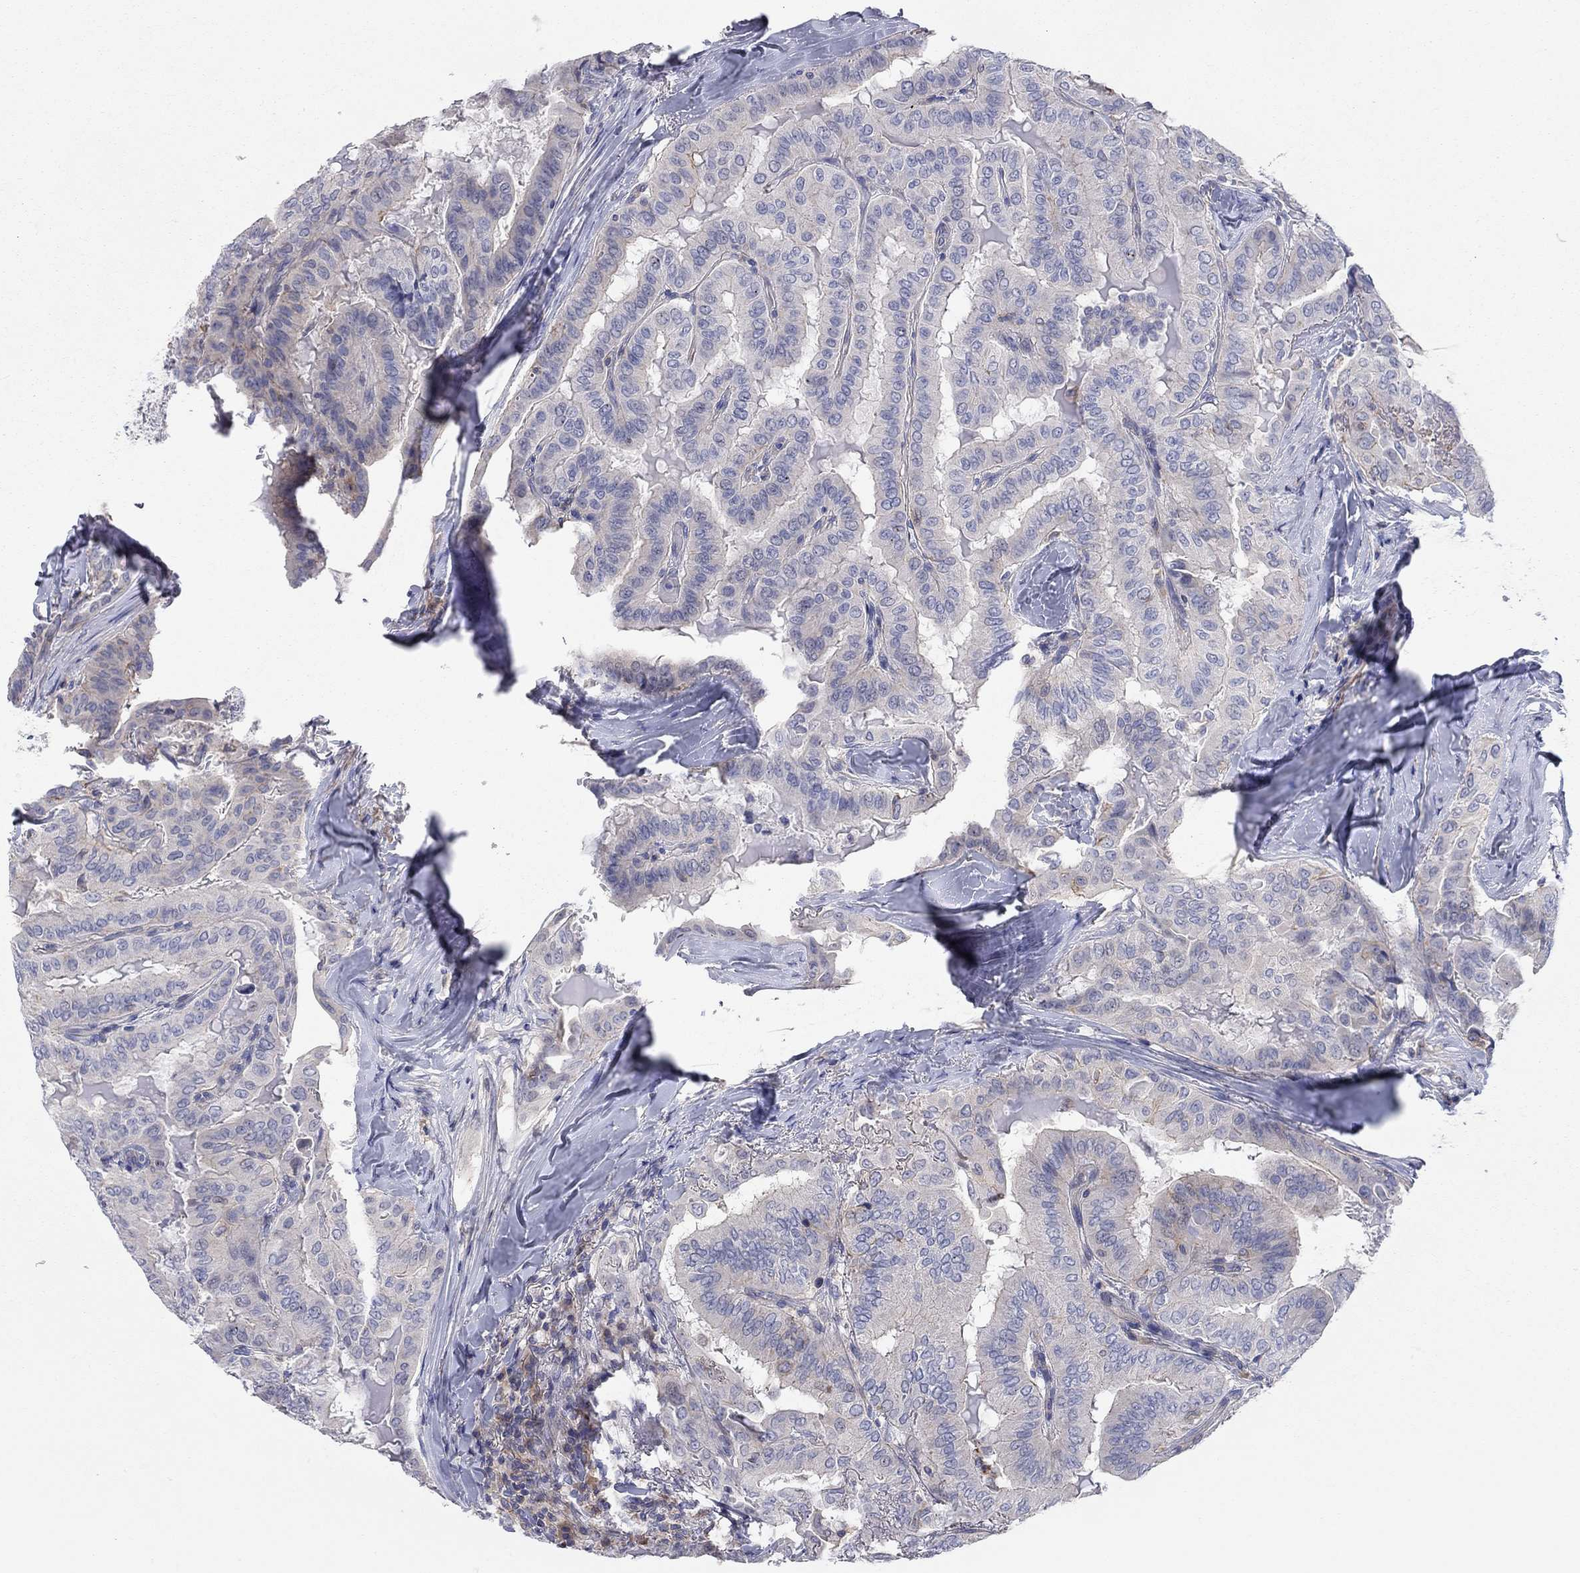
{"staining": {"intensity": "strong", "quantity": "<25%", "location": "cytoplasmic/membranous"}, "tissue": "thyroid cancer", "cell_type": "Tumor cells", "image_type": "cancer", "snomed": [{"axis": "morphology", "description": "Papillary adenocarcinoma, NOS"}, {"axis": "topography", "description": "Thyroid gland"}], "caption": "Immunohistochemistry (IHC) (DAB) staining of thyroid cancer (papillary adenocarcinoma) demonstrates strong cytoplasmic/membranous protein expression in about <25% of tumor cells. The staining was performed using DAB (3,3'-diaminobenzidine), with brown indicating positive protein expression. Nuclei are stained blue with hematoxylin.", "gene": "PCDHGA10", "patient": {"sex": "female", "age": 68}}